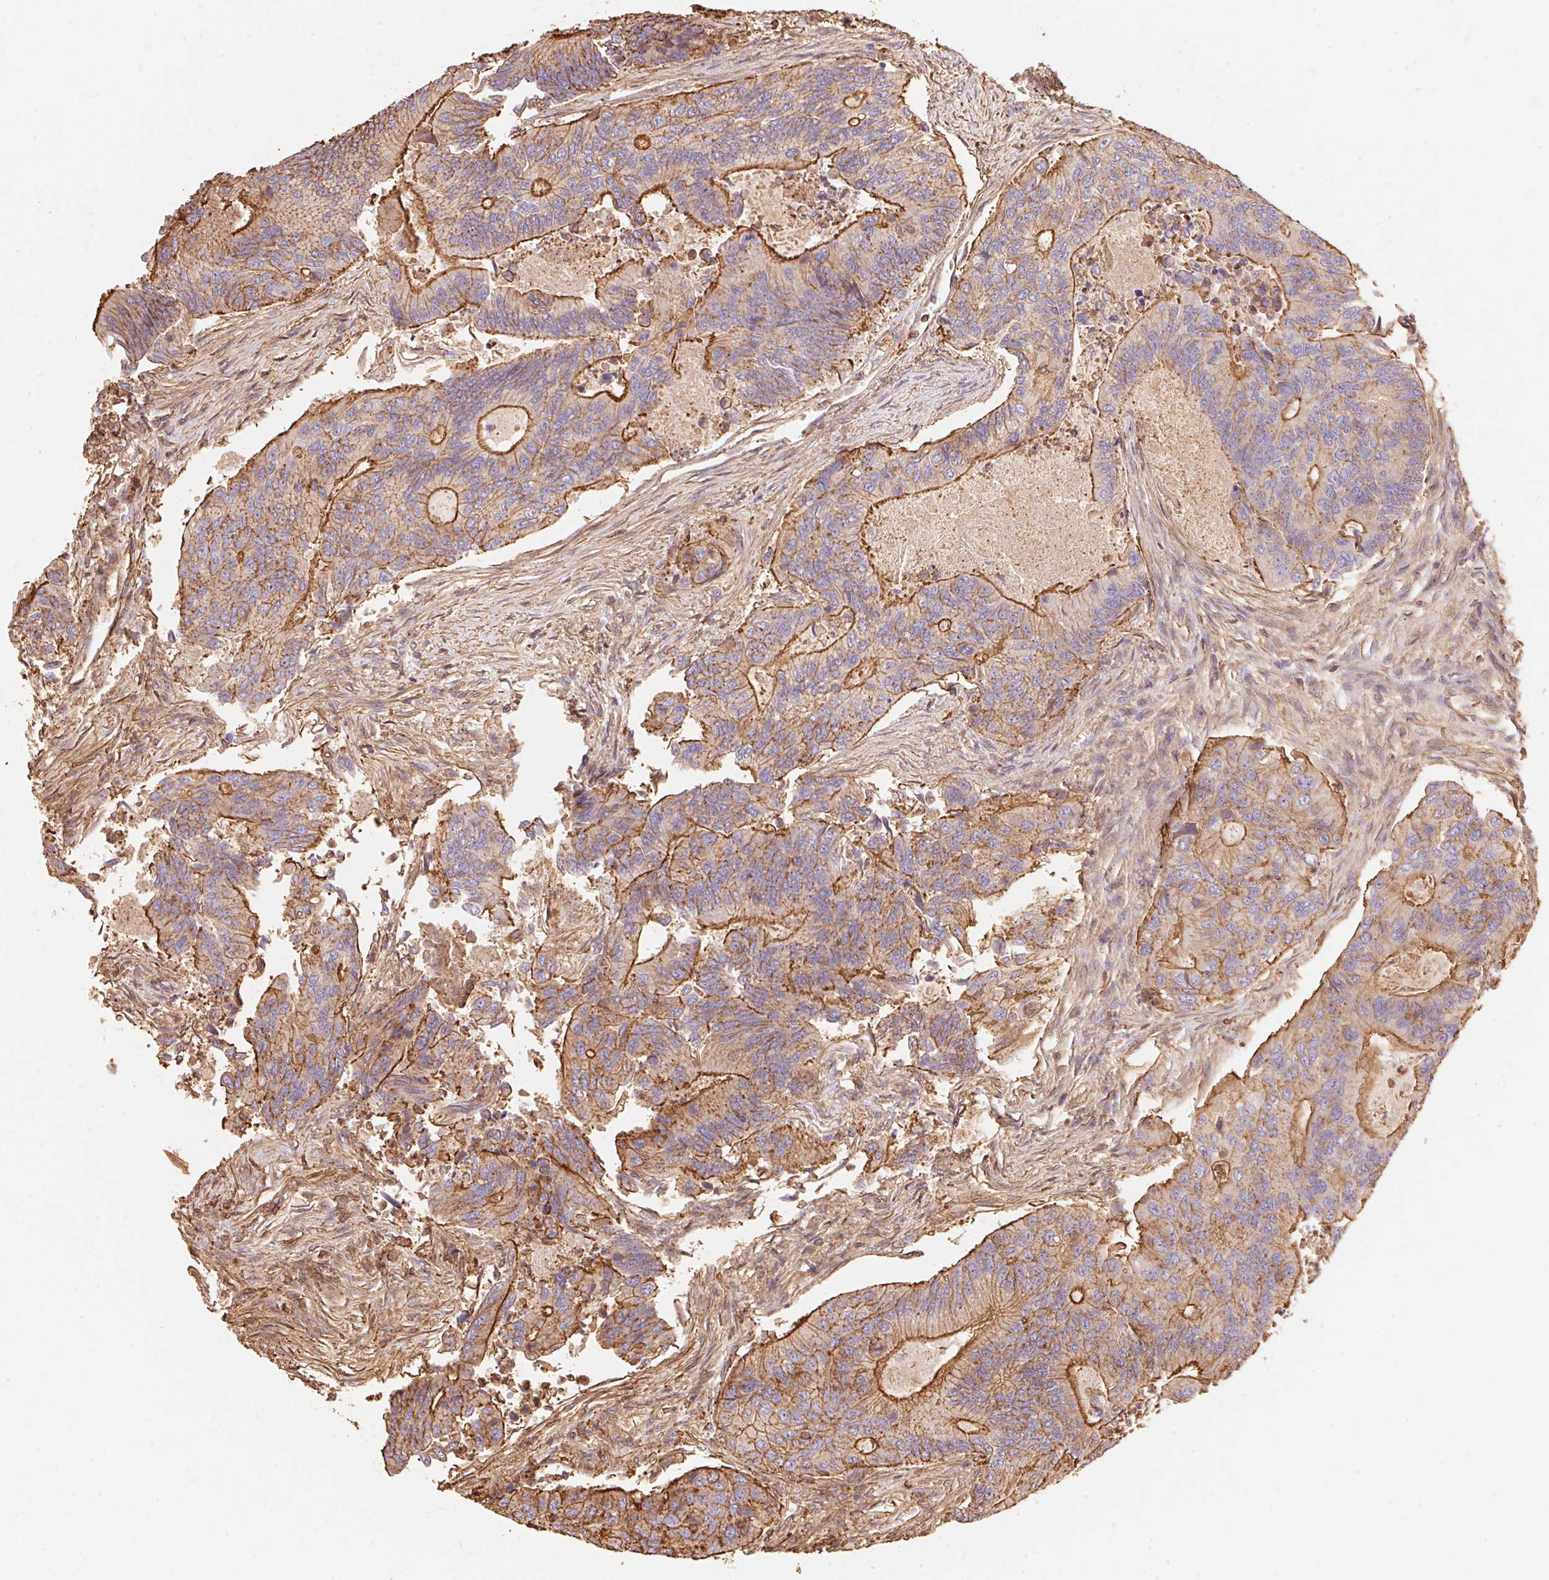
{"staining": {"intensity": "strong", "quantity": "25%-75%", "location": "cytoplasmic/membranous"}, "tissue": "colorectal cancer", "cell_type": "Tumor cells", "image_type": "cancer", "snomed": [{"axis": "morphology", "description": "Adenocarcinoma, NOS"}, {"axis": "topography", "description": "Colon"}], "caption": "An image of human colorectal cancer stained for a protein demonstrates strong cytoplasmic/membranous brown staining in tumor cells.", "gene": "FRAS1", "patient": {"sex": "female", "age": 67}}